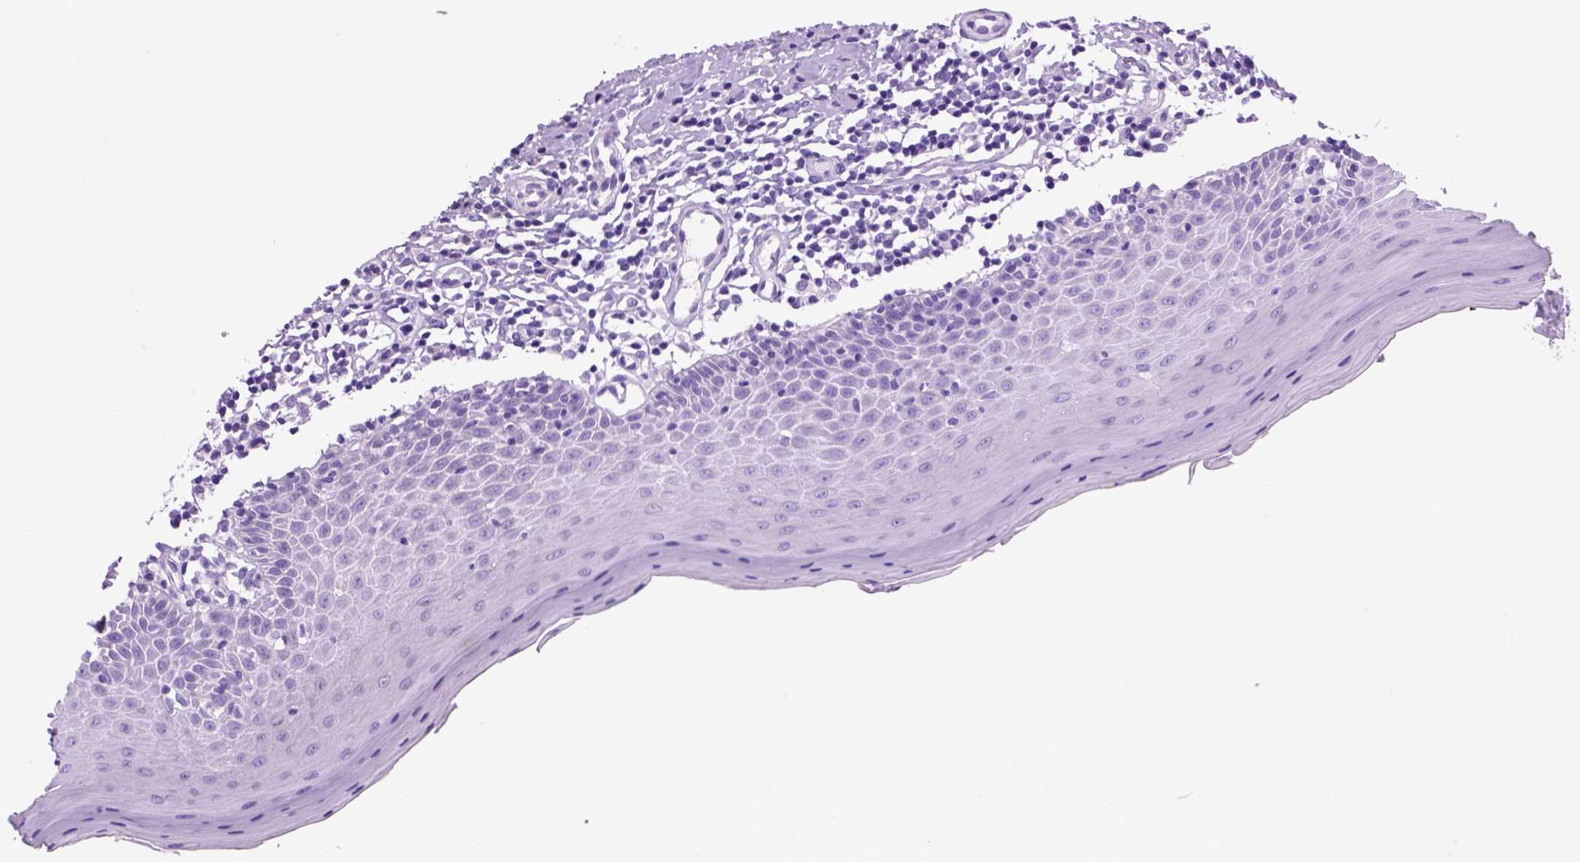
{"staining": {"intensity": "negative", "quantity": "none", "location": "none"}, "tissue": "oral mucosa", "cell_type": "Squamous epithelial cells", "image_type": "normal", "snomed": [{"axis": "morphology", "description": "Normal tissue, NOS"}, {"axis": "topography", "description": "Oral tissue"}, {"axis": "topography", "description": "Tounge, NOS"}], "caption": "High magnification brightfield microscopy of unremarkable oral mucosa stained with DAB (3,3'-diaminobenzidine) (brown) and counterstained with hematoxylin (blue): squamous epithelial cells show no significant expression. (DAB IHC visualized using brightfield microscopy, high magnification).", "gene": "HHIPL2", "patient": {"sex": "female", "age": 58}}